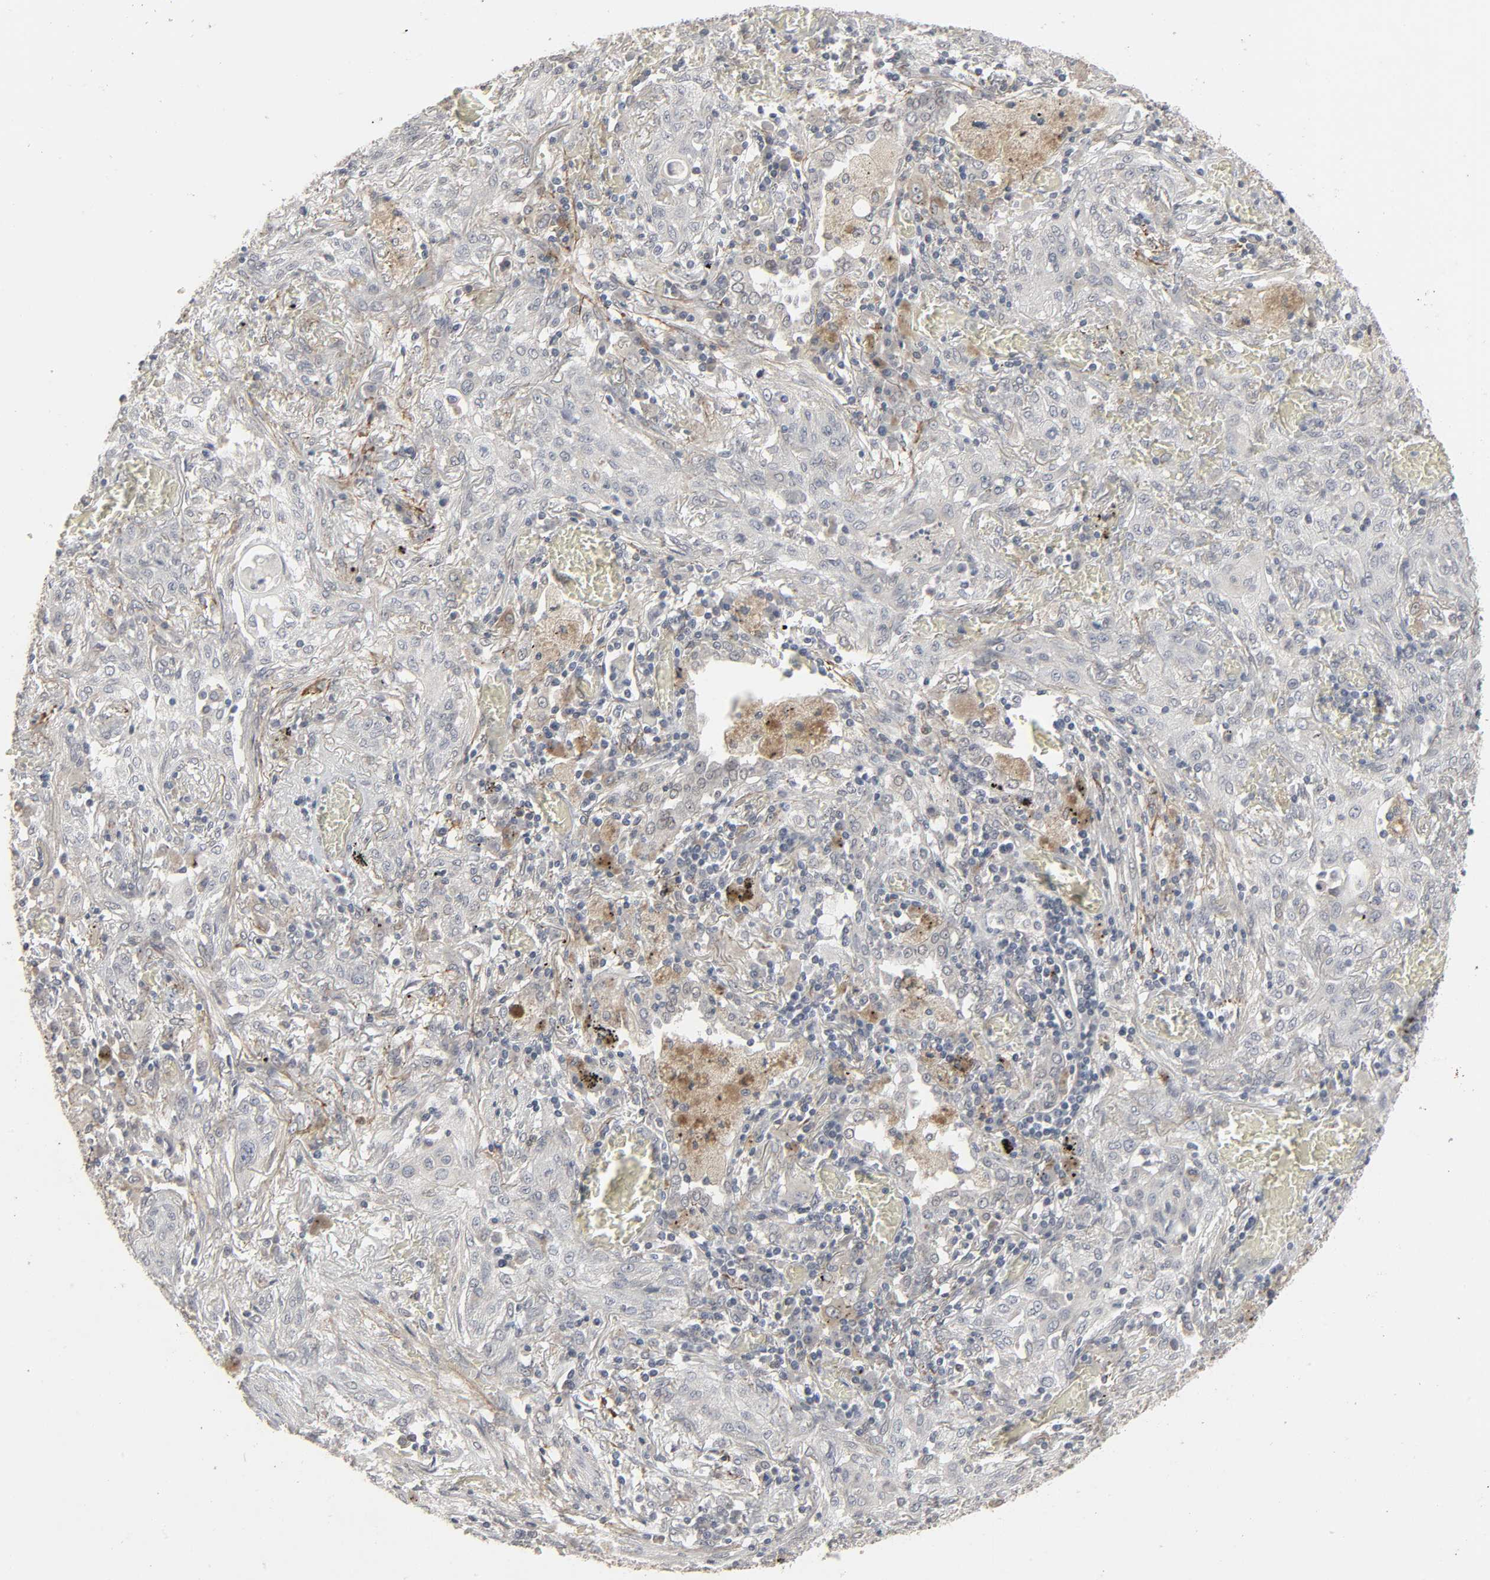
{"staining": {"intensity": "negative", "quantity": "none", "location": "none"}, "tissue": "lung cancer", "cell_type": "Tumor cells", "image_type": "cancer", "snomed": [{"axis": "morphology", "description": "Squamous cell carcinoma, NOS"}, {"axis": "topography", "description": "Lung"}], "caption": "Immunohistochemical staining of squamous cell carcinoma (lung) reveals no significant expression in tumor cells. Nuclei are stained in blue.", "gene": "ZNF222", "patient": {"sex": "female", "age": 47}}